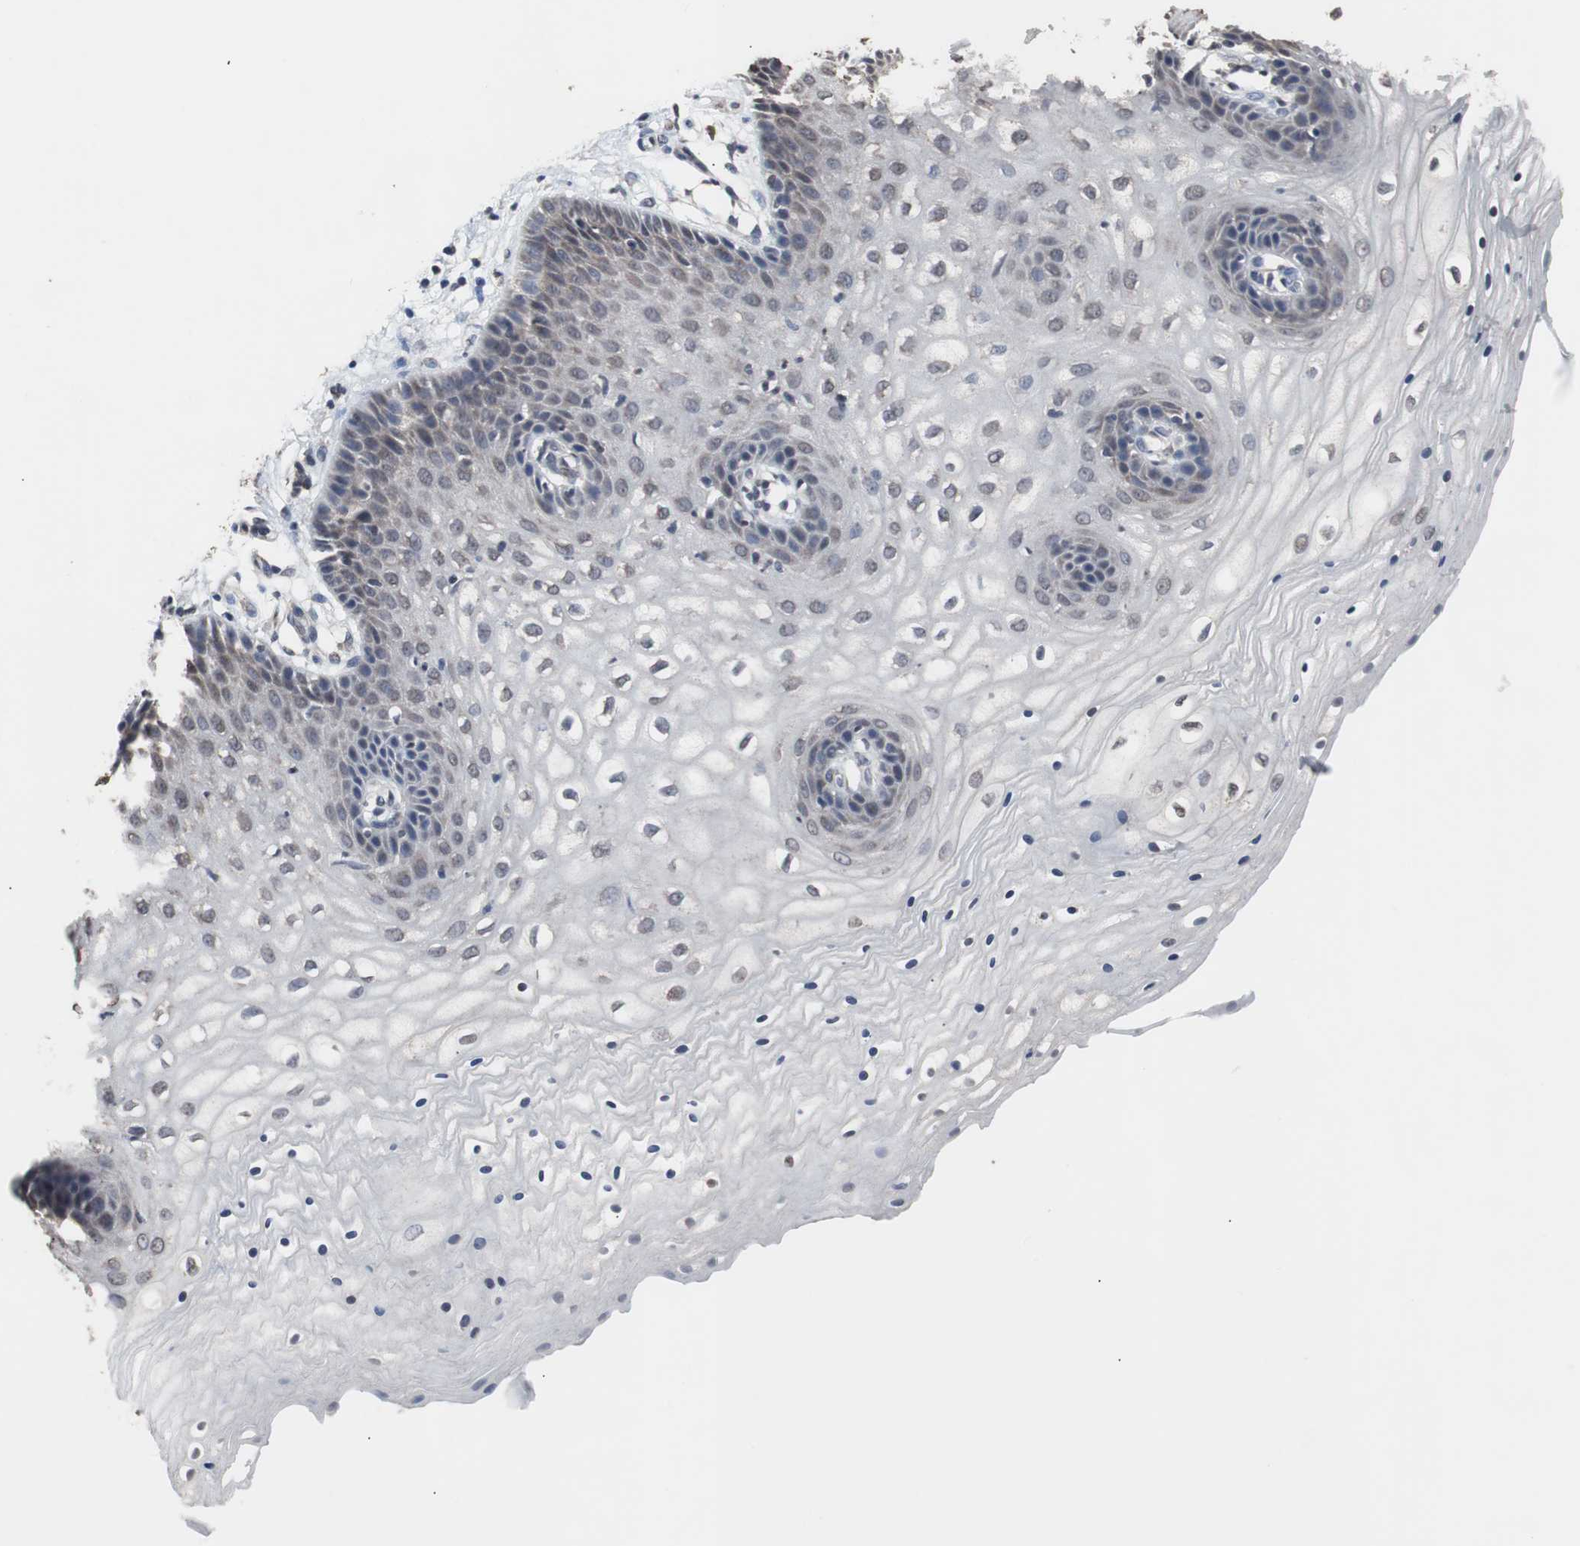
{"staining": {"intensity": "weak", "quantity": "<25%", "location": "cytoplasmic/membranous"}, "tissue": "vagina", "cell_type": "Squamous epithelial cells", "image_type": "normal", "snomed": [{"axis": "morphology", "description": "Normal tissue, NOS"}, {"axis": "topography", "description": "Vagina"}], "caption": "Squamous epithelial cells are negative for brown protein staining in normal vagina. The staining was performed using DAB to visualize the protein expression in brown, while the nuclei were stained in blue with hematoxylin (Magnification: 20x).", "gene": "MED27", "patient": {"sex": "female", "age": 34}}